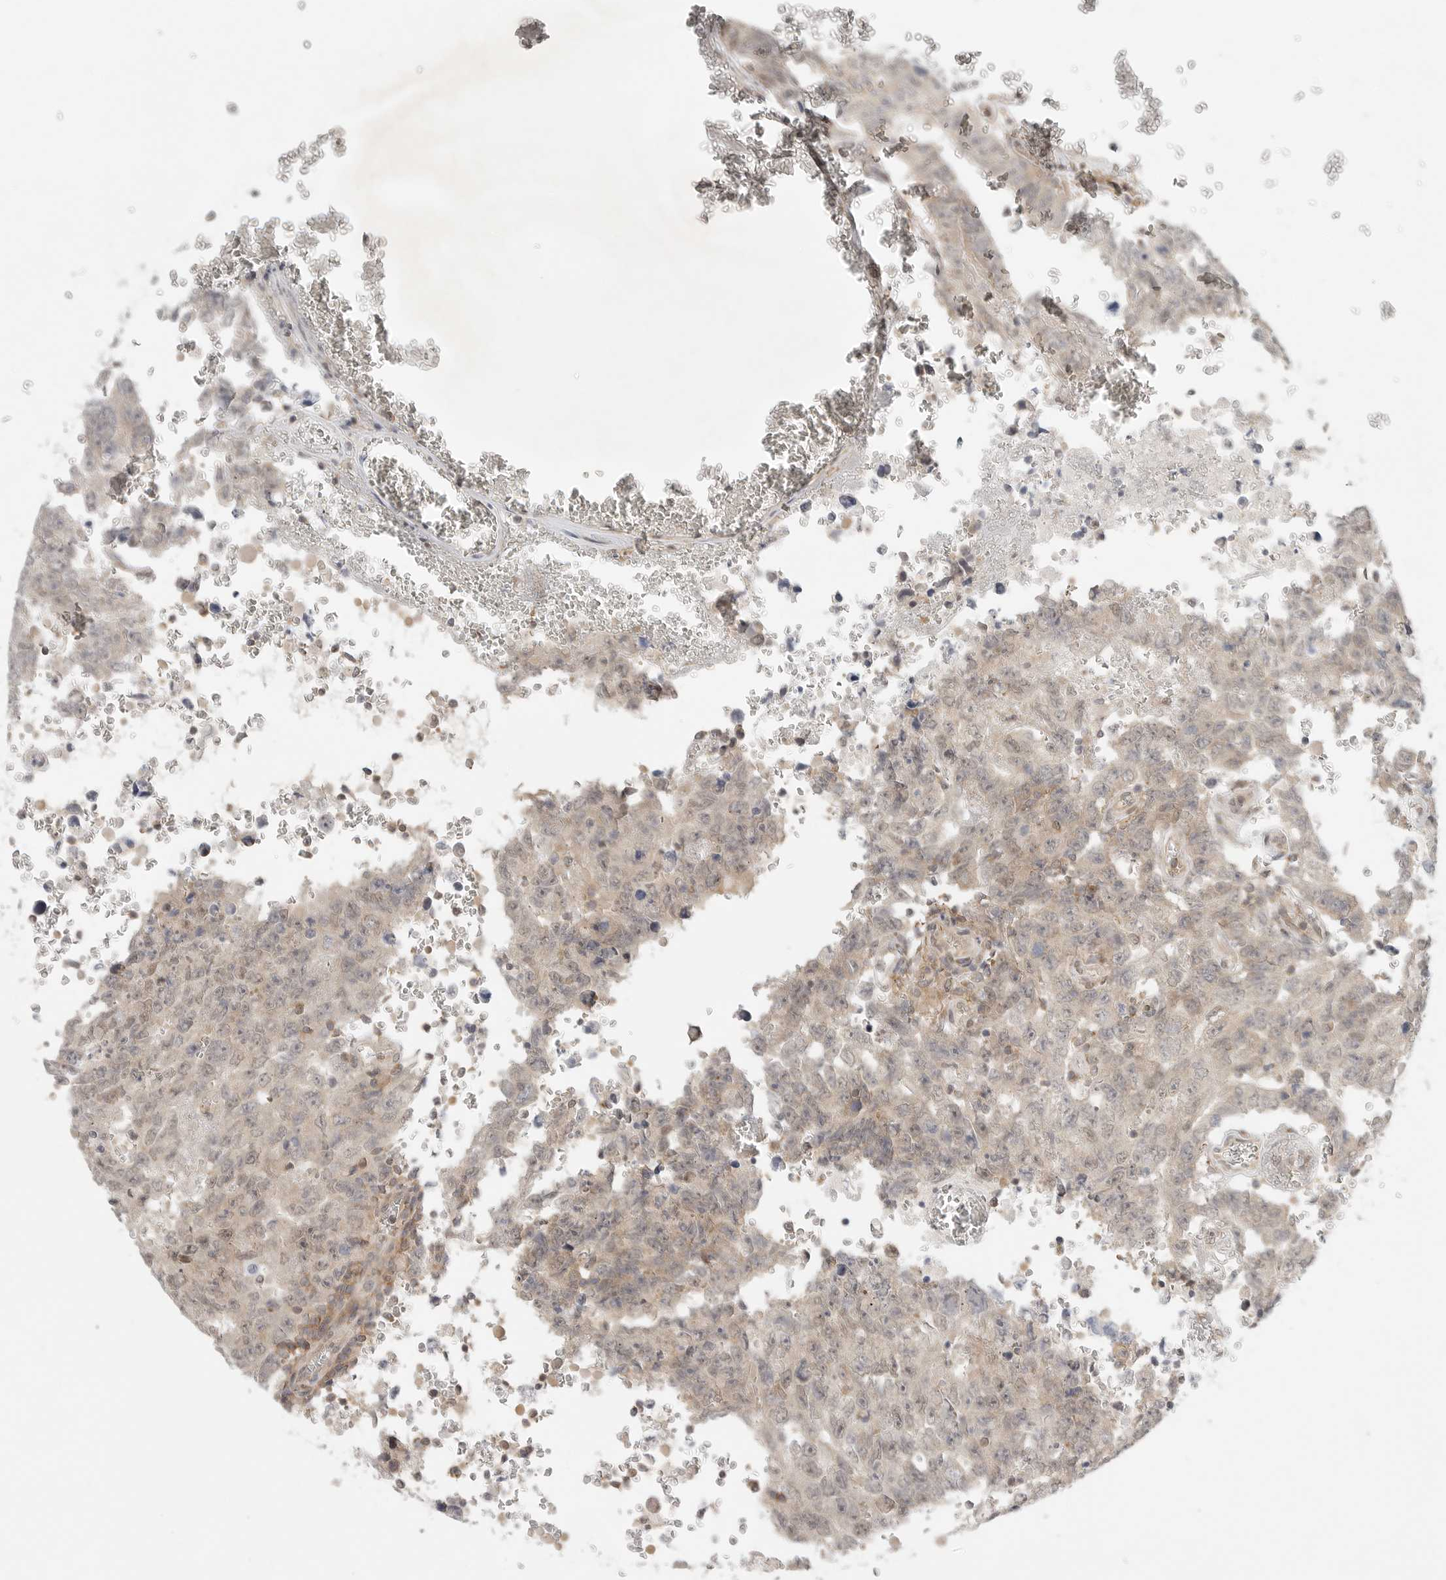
{"staining": {"intensity": "weak", "quantity": "25%-75%", "location": "cytoplasmic/membranous,nuclear"}, "tissue": "testis cancer", "cell_type": "Tumor cells", "image_type": "cancer", "snomed": [{"axis": "morphology", "description": "Carcinoma, Embryonal, NOS"}, {"axis": "topography", "description": "Testis"}], "caption": "This is a photomicrograph of IHC staining of testis cancer (embryonal carcinoma), which shows weak staining in the cytoplasmic/membranous and nuclear of tumor cells.", "gene": "HDAC6", "patient": {"sex": "male", "age": 26}}